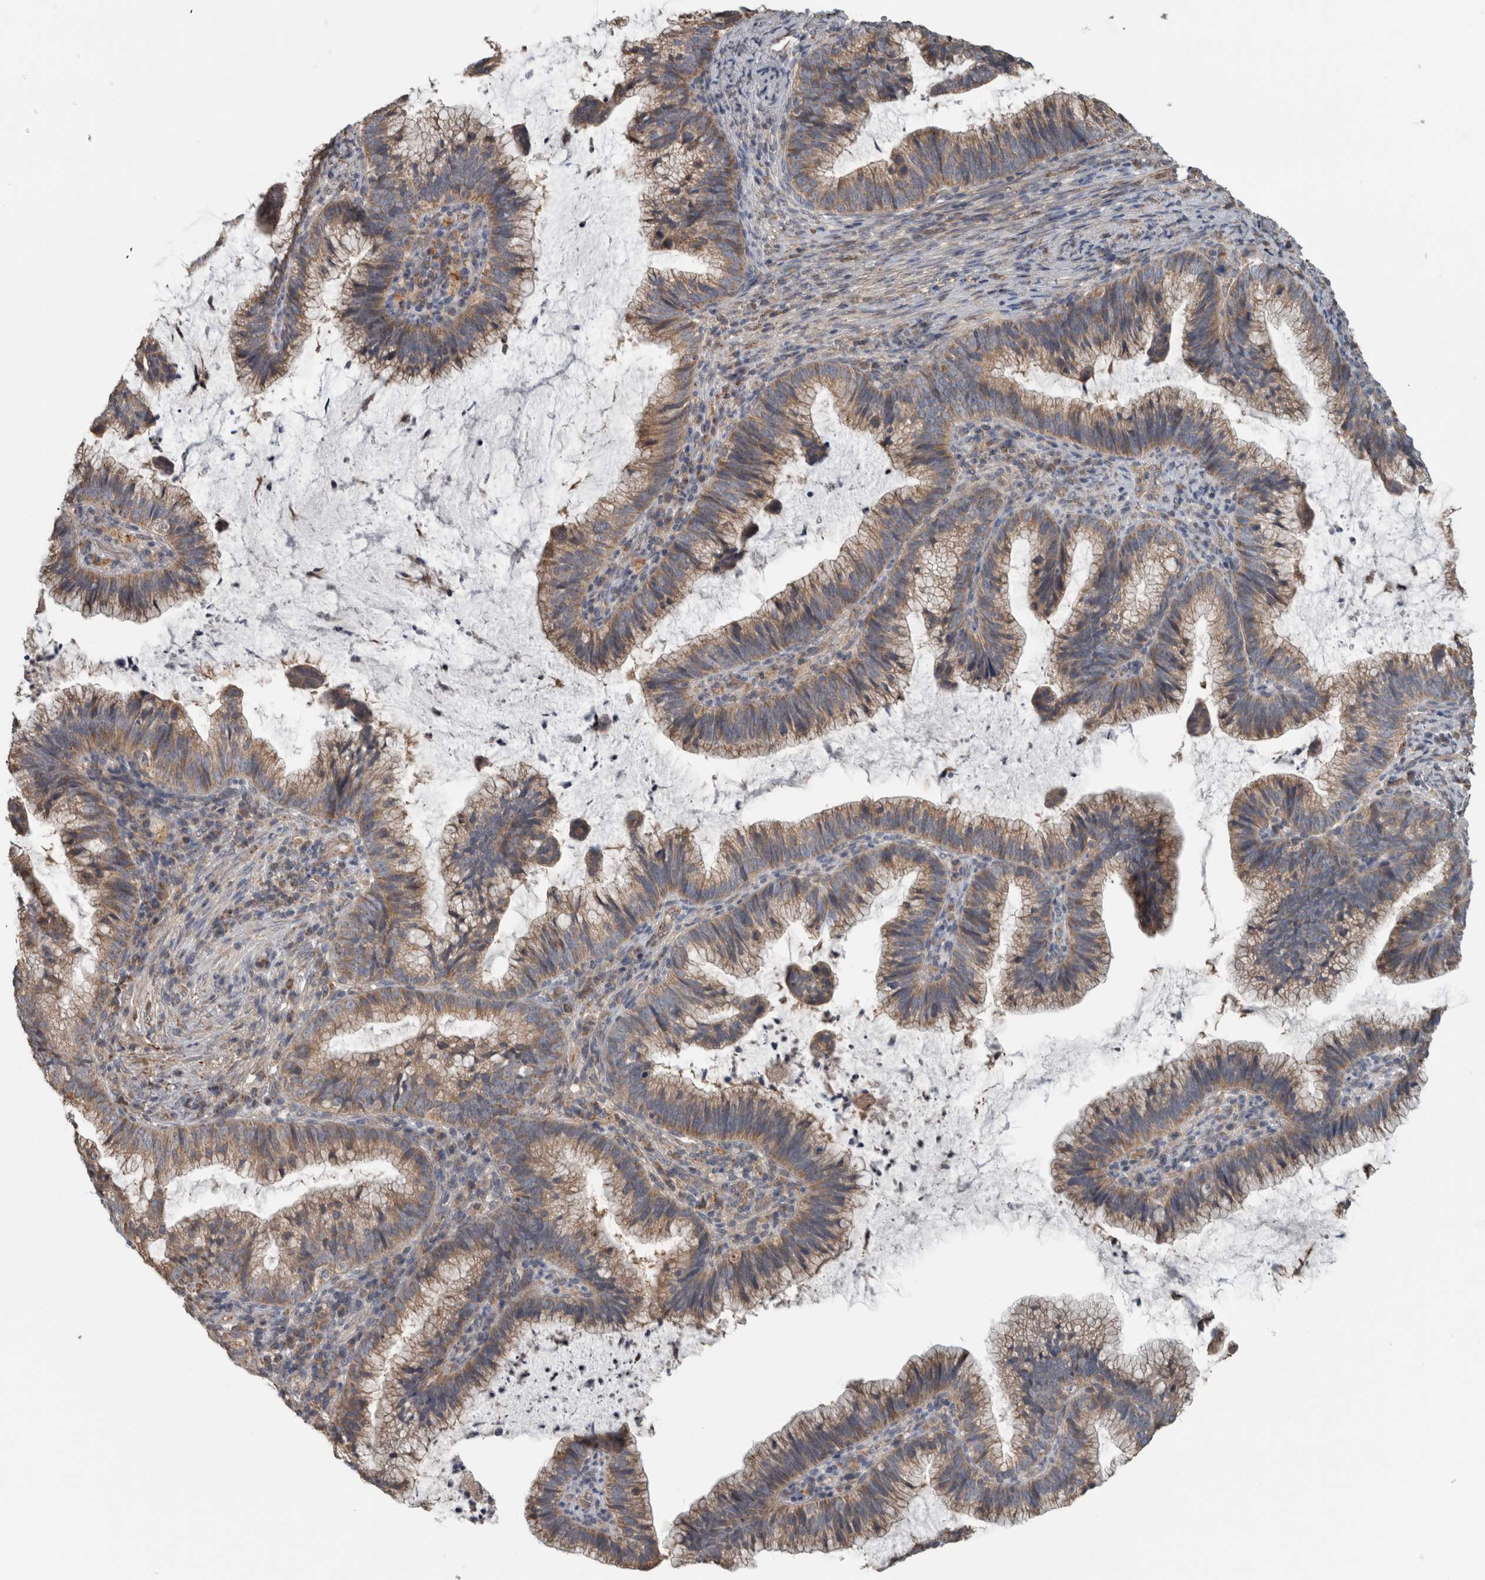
{"staining": {"intensity": "moderate", "quantity": ">75%", "location": "cytoplasmic/membranous"}, "tissue": "cervical cancer", "cell_type": "Tumor cells", "image_type": "cancer", "snomed": [{"axis": "morphology", "description": "Adenocarcinoma, NOS"}, {"axis": "topography", "description": "Cervix"}], "caption": "Immunohistochemical staining of human cervical adenocarcinoma demonstrates medium levels of moderate cytoplasmic/membranous positivity in about >75% of tumor cells.", "gene": "ARMC1", "patient": {"sex": "female", "age": 36}}